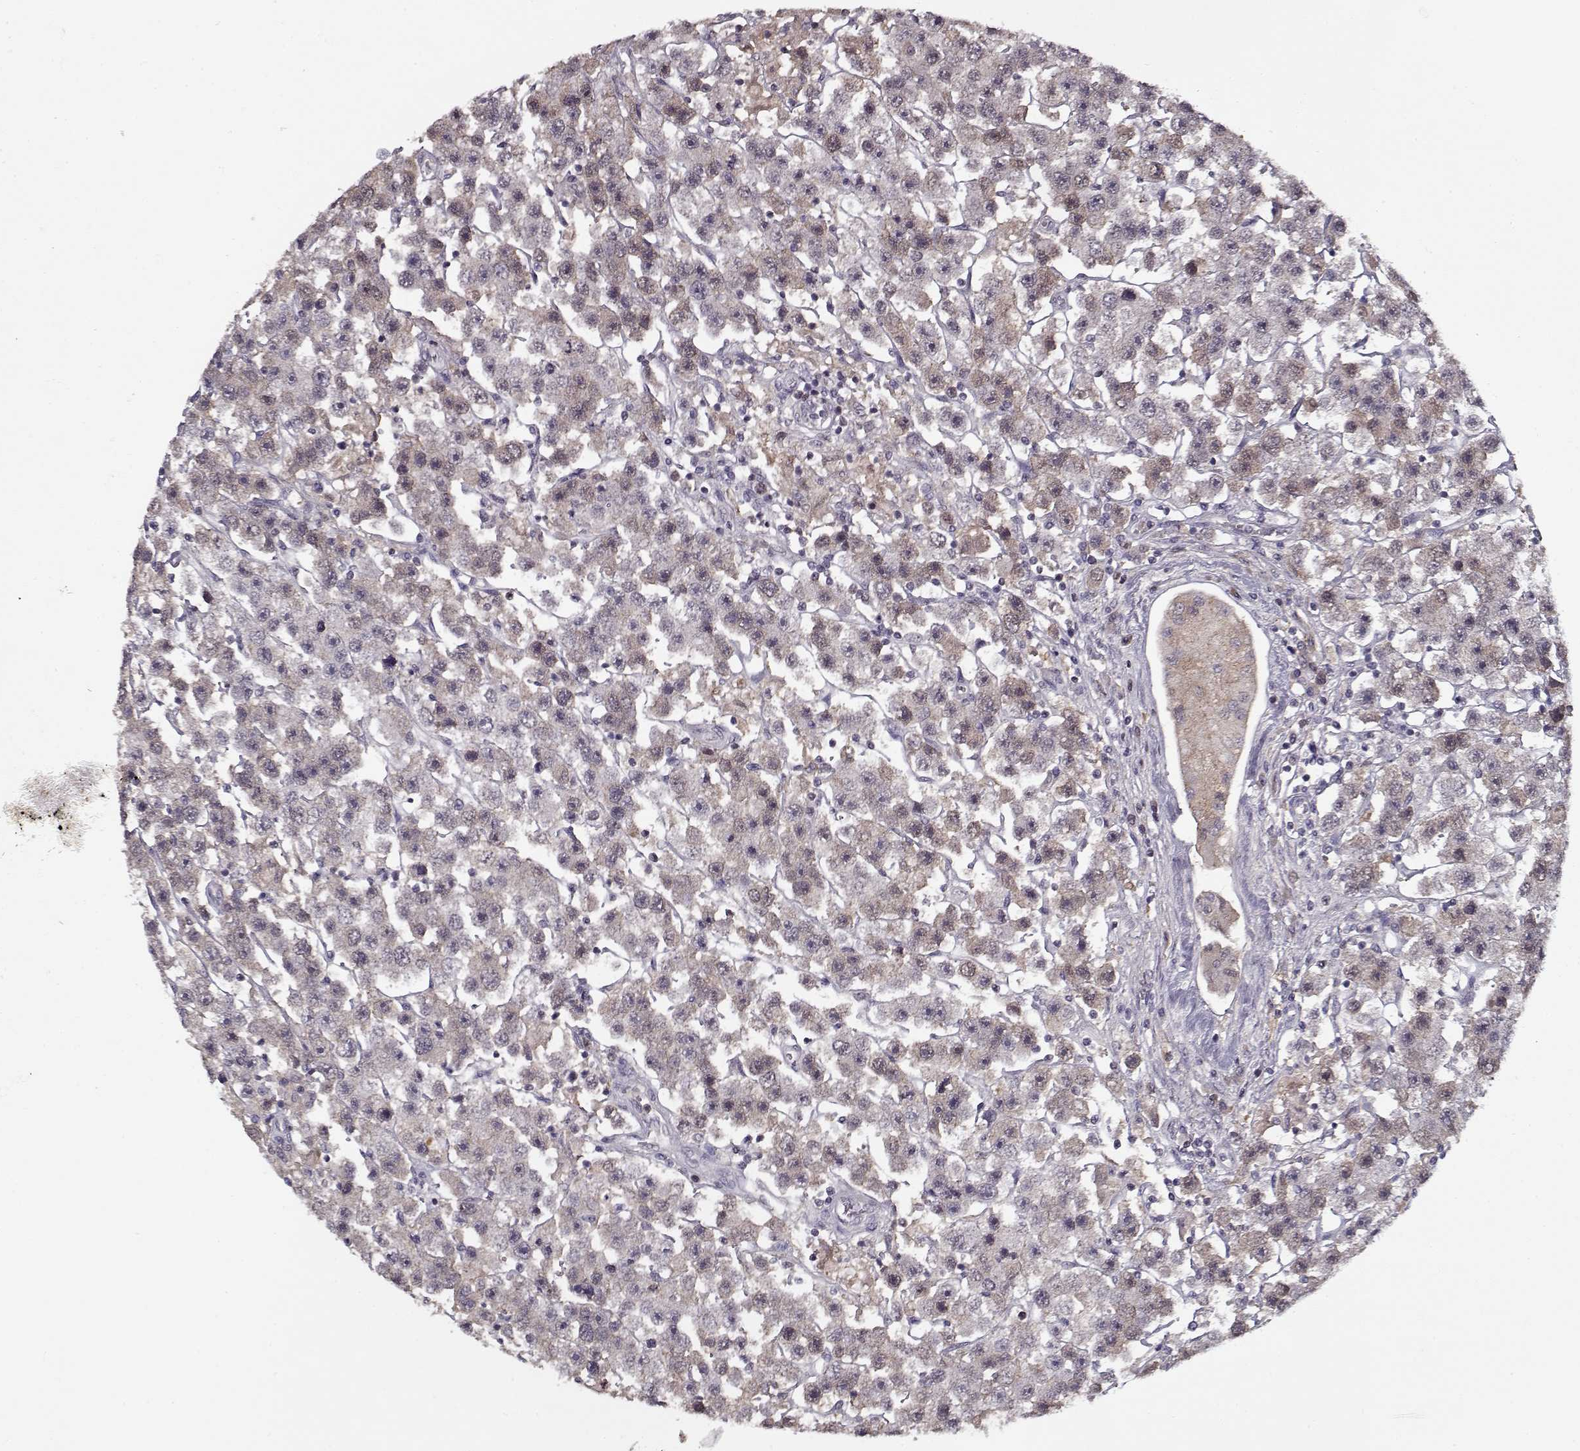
{"staining": {"intensity": "weak", "quantity": "25%-75%", "location": "cytoplasmic/membranous"}, "tissue": "testis cancer", "cell_type": "Tumor cells", "image_type": "cancer", "snomed": [{"axis": "morphology", "description": "Seminoma, NOS"}, {"axis": "topography", "description": "Testis"}], "caption": "Immunohistochemistry (IHC) staining of testis cancer, which demonstrates low levels of weak cytoplasmic/membranous staining in approximately 25%-75% of tumor cells indicating weak cytoplasmic/membranous protein staining. The staining was performed using DAB (brown) for protein detection and nuclei were counterstained in hematoxylin (blue).", "gene": "AFM", "patient": {"sex": "male", "age": 45}}